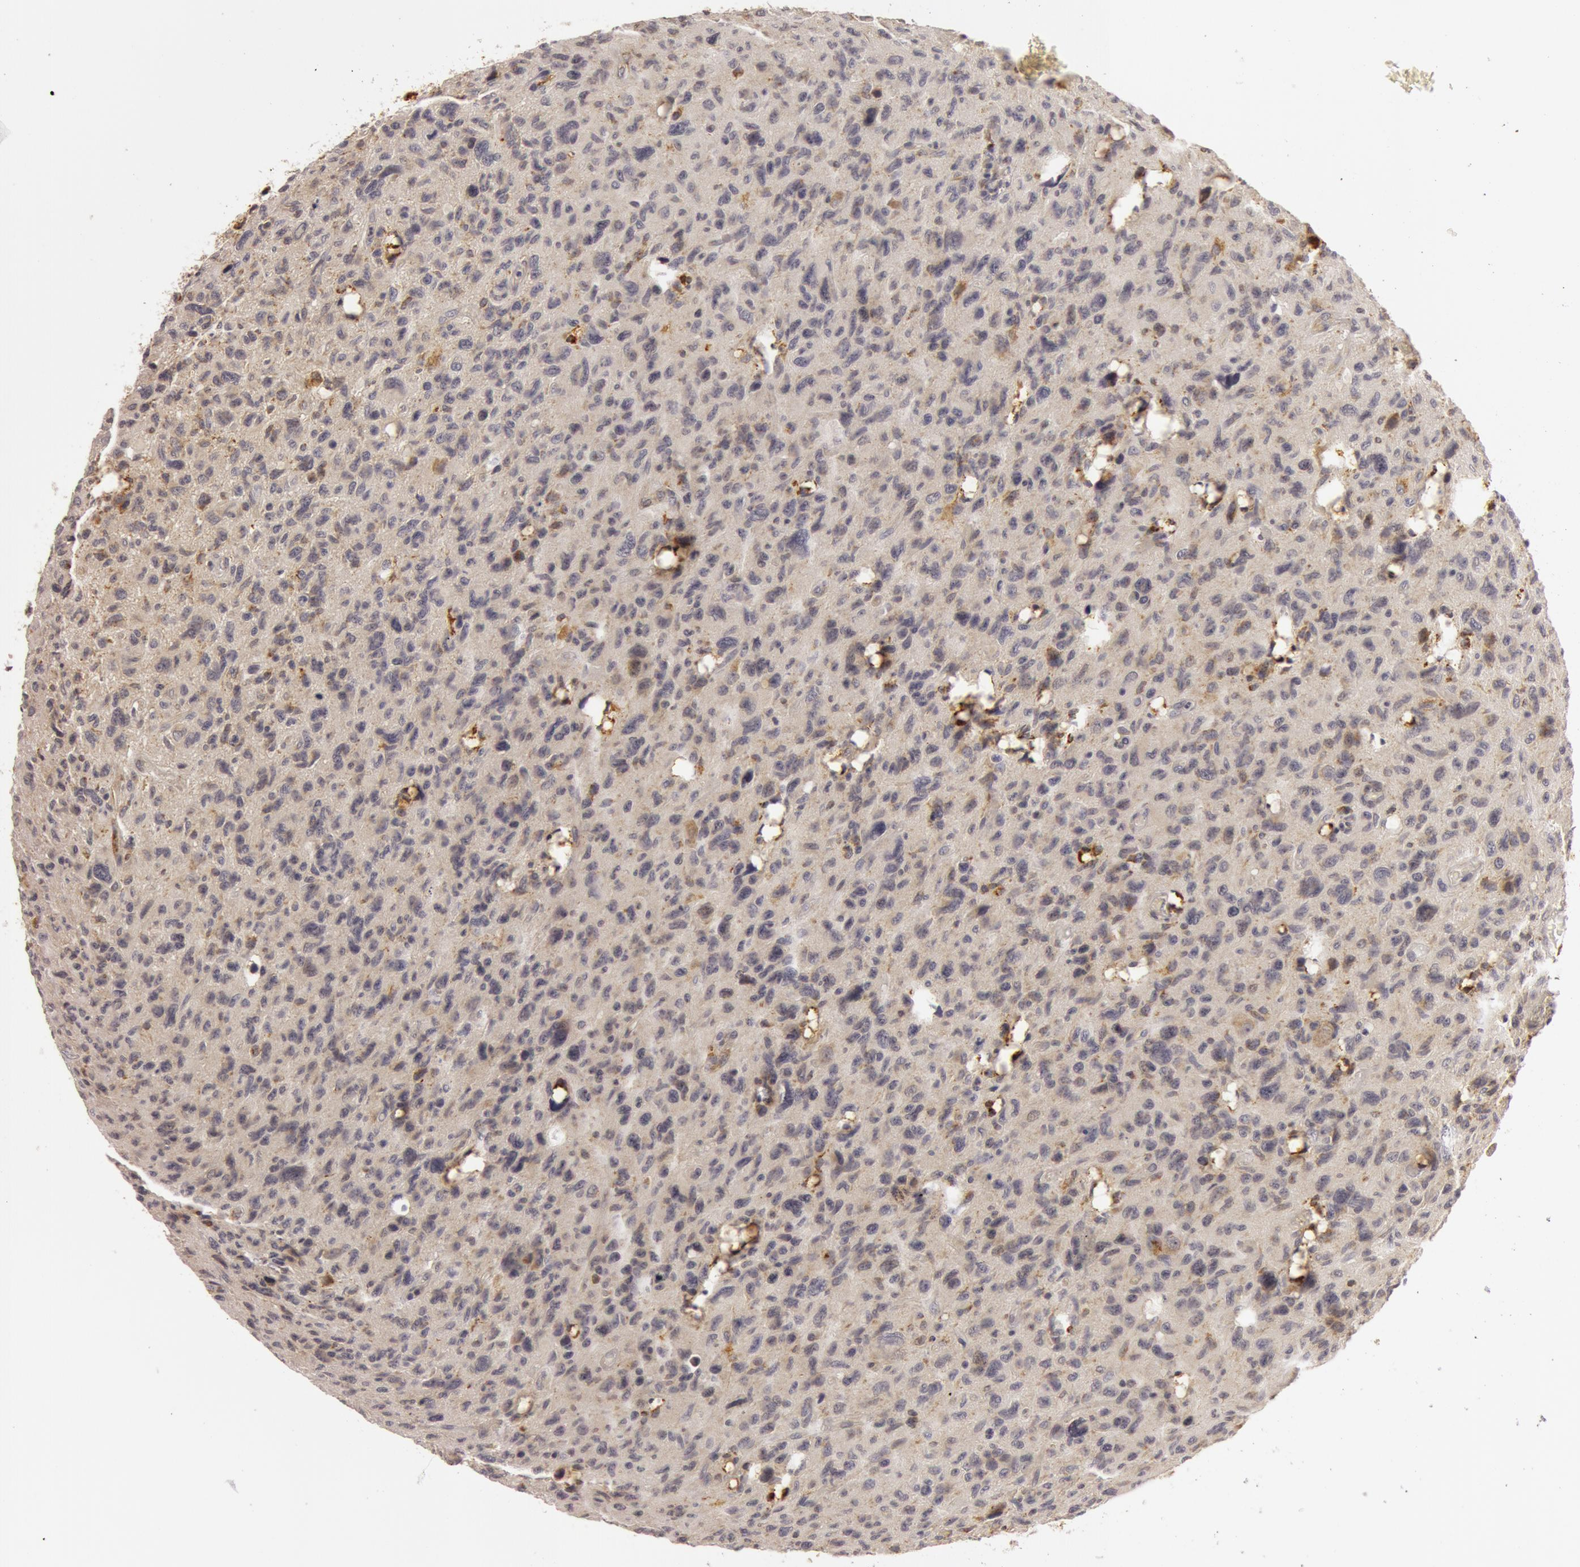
{"staining": {"intensity": "moderate", "quantity": ">75%", "location": "cytoplasmic/membranous"}, "tissue": "glioma", "cell_type": "Tumor cells", "image_type": "cancer", "snomed": [{"axis": "morphology", "description": "Glioma, malignant, High grade"}, {"axis": "topography", "description": "Brain"}], "caption": "This is an image of immunohistochemistry staining of malignant glioma (high-grade), which shows moderate staining in the cytoplasmic/membranous of tumor cells.", "gene": "C7", "patient": {"sex": "female", "age": 60}}